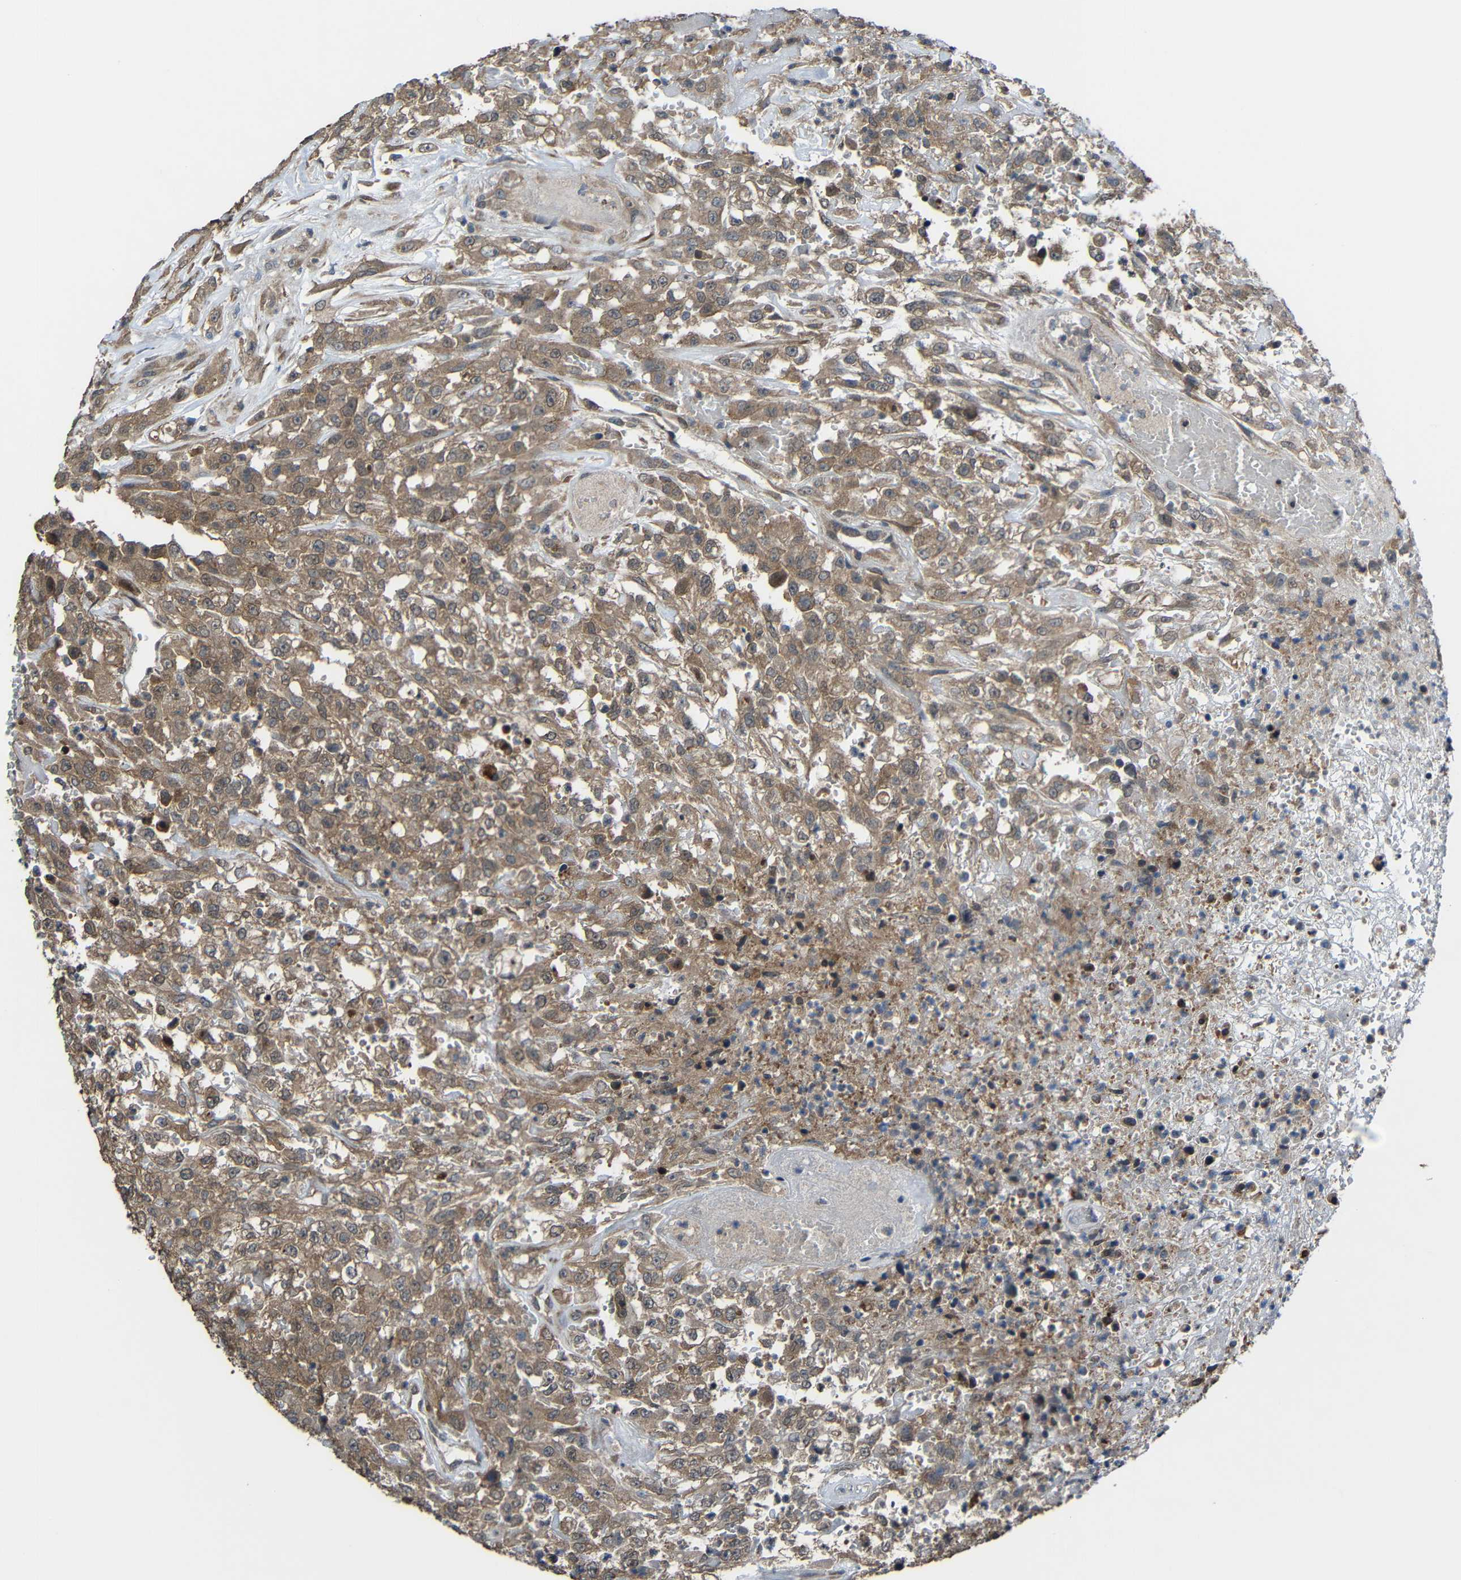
{"staining": {"intensity": "moderate", "quantity": ">75%", "location": "cytoplasmic/membranous"}, "tissue": "urothelial cancer", "cell_type": "Tumor cells", "image_type": "cancer", "snomed": [{"axis": "morphology", "description": "Urothelial carcinoma, High grade"}, {"axis": "topography", "description": "Urinary bladder"}], "caption": "The micrograph demonstrates a brown stain indicating the presence of a protein in the cytoplasmic/membranous of tumor cells in urothelial carcinoma (high-grade).", "gene": "CHST9", "patient": {"sex": "male", "age": 46}}